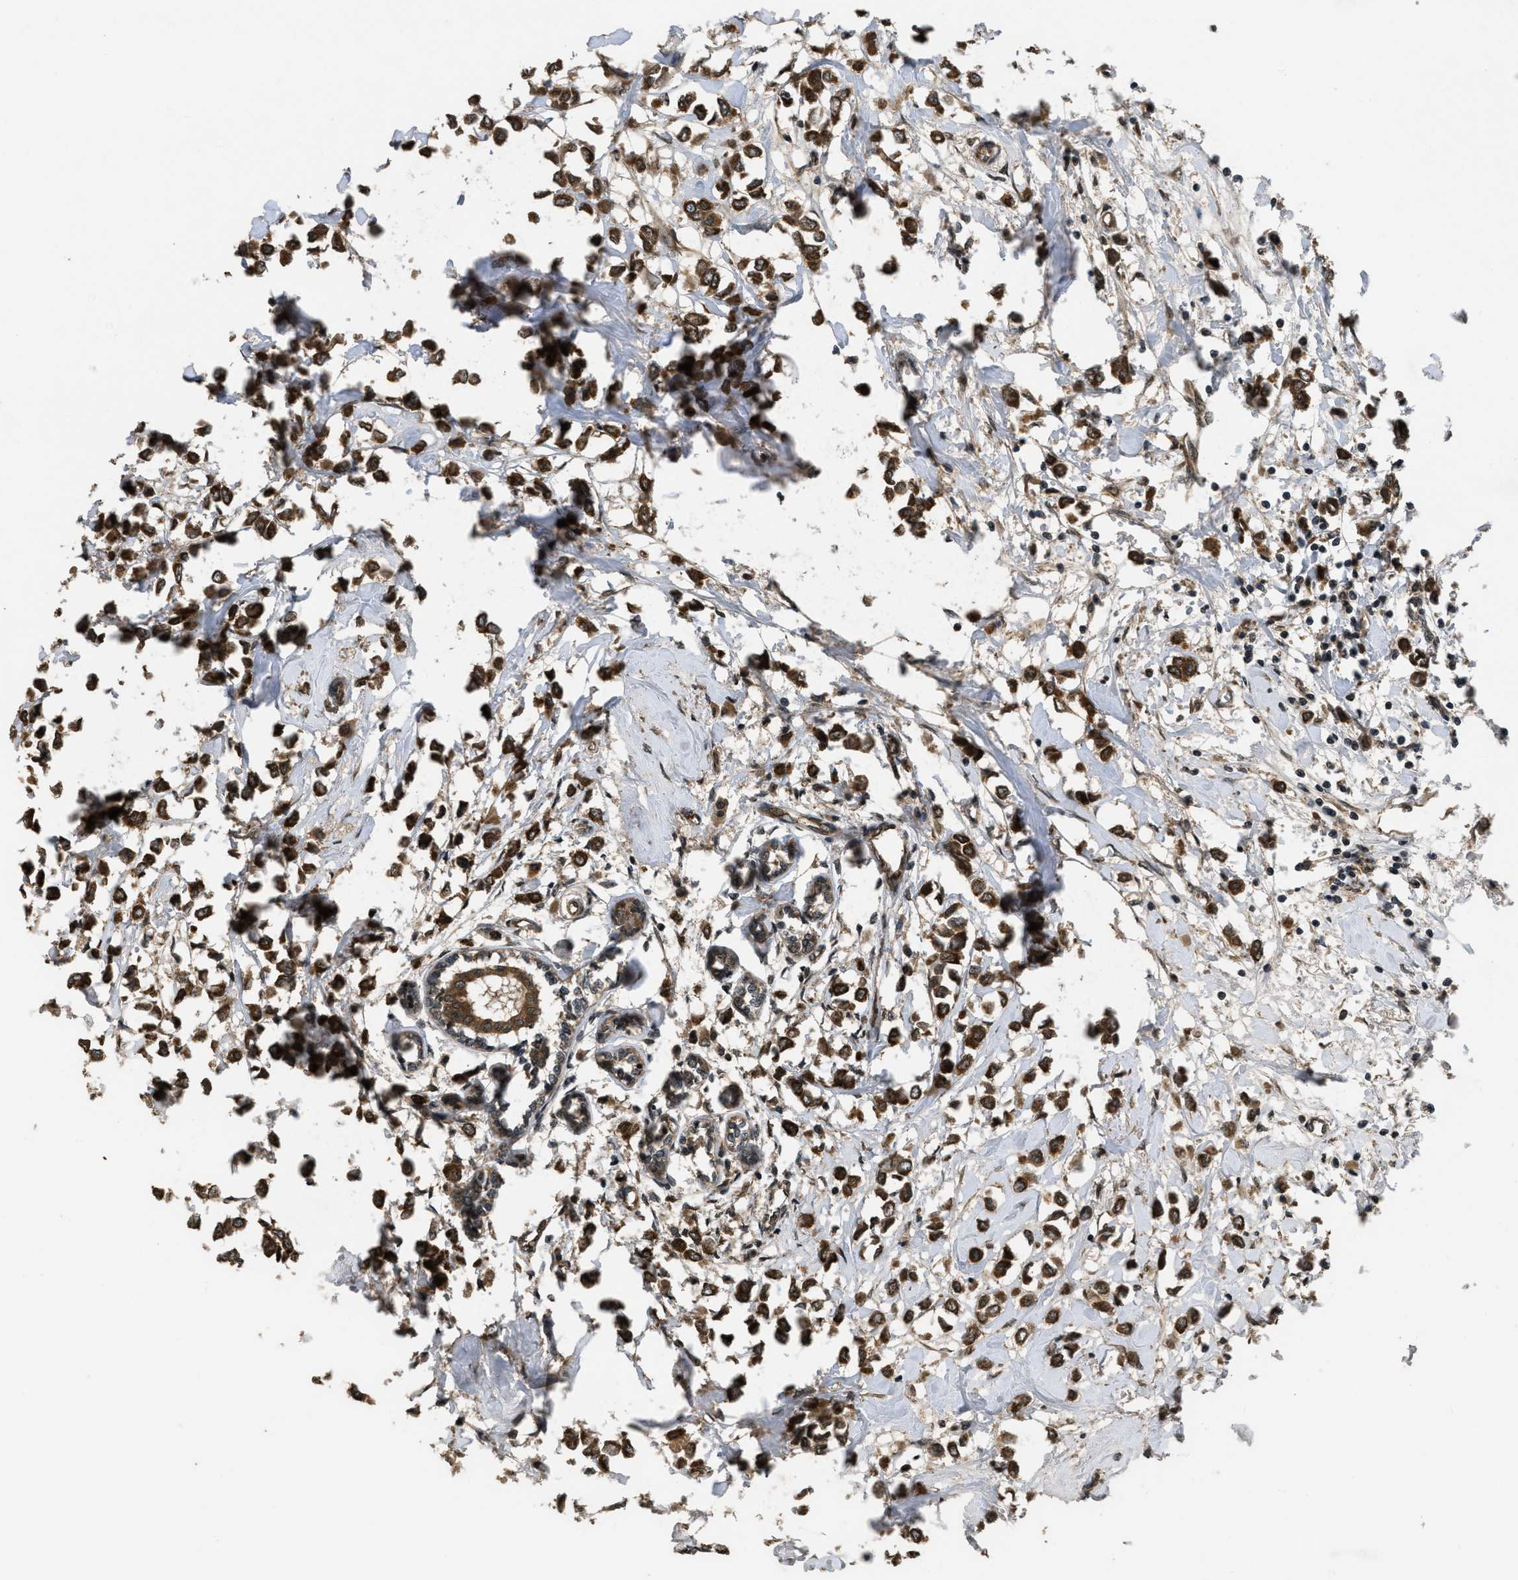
{"staining": {"intensity": "strong", "quantity": ">75%", "location": "cytoplasmic/membranous"}, "tissue": "breast cancer", "cell_type": "Tumor cells", "image_type": "cancer", "snomed": [{"axis": "morphology", "description": "Lobular carcinoma"}, {"axis": "topography", "description": "Breast"}], "caption": "A high amount of strong cytoplasmic/membranous expression is seen in about >75% of tumor cells in breast cancer (lobular carcinoma) tissue.", "gene": "SPTLC1", "patient": {"sex": "female", "age": 51}}